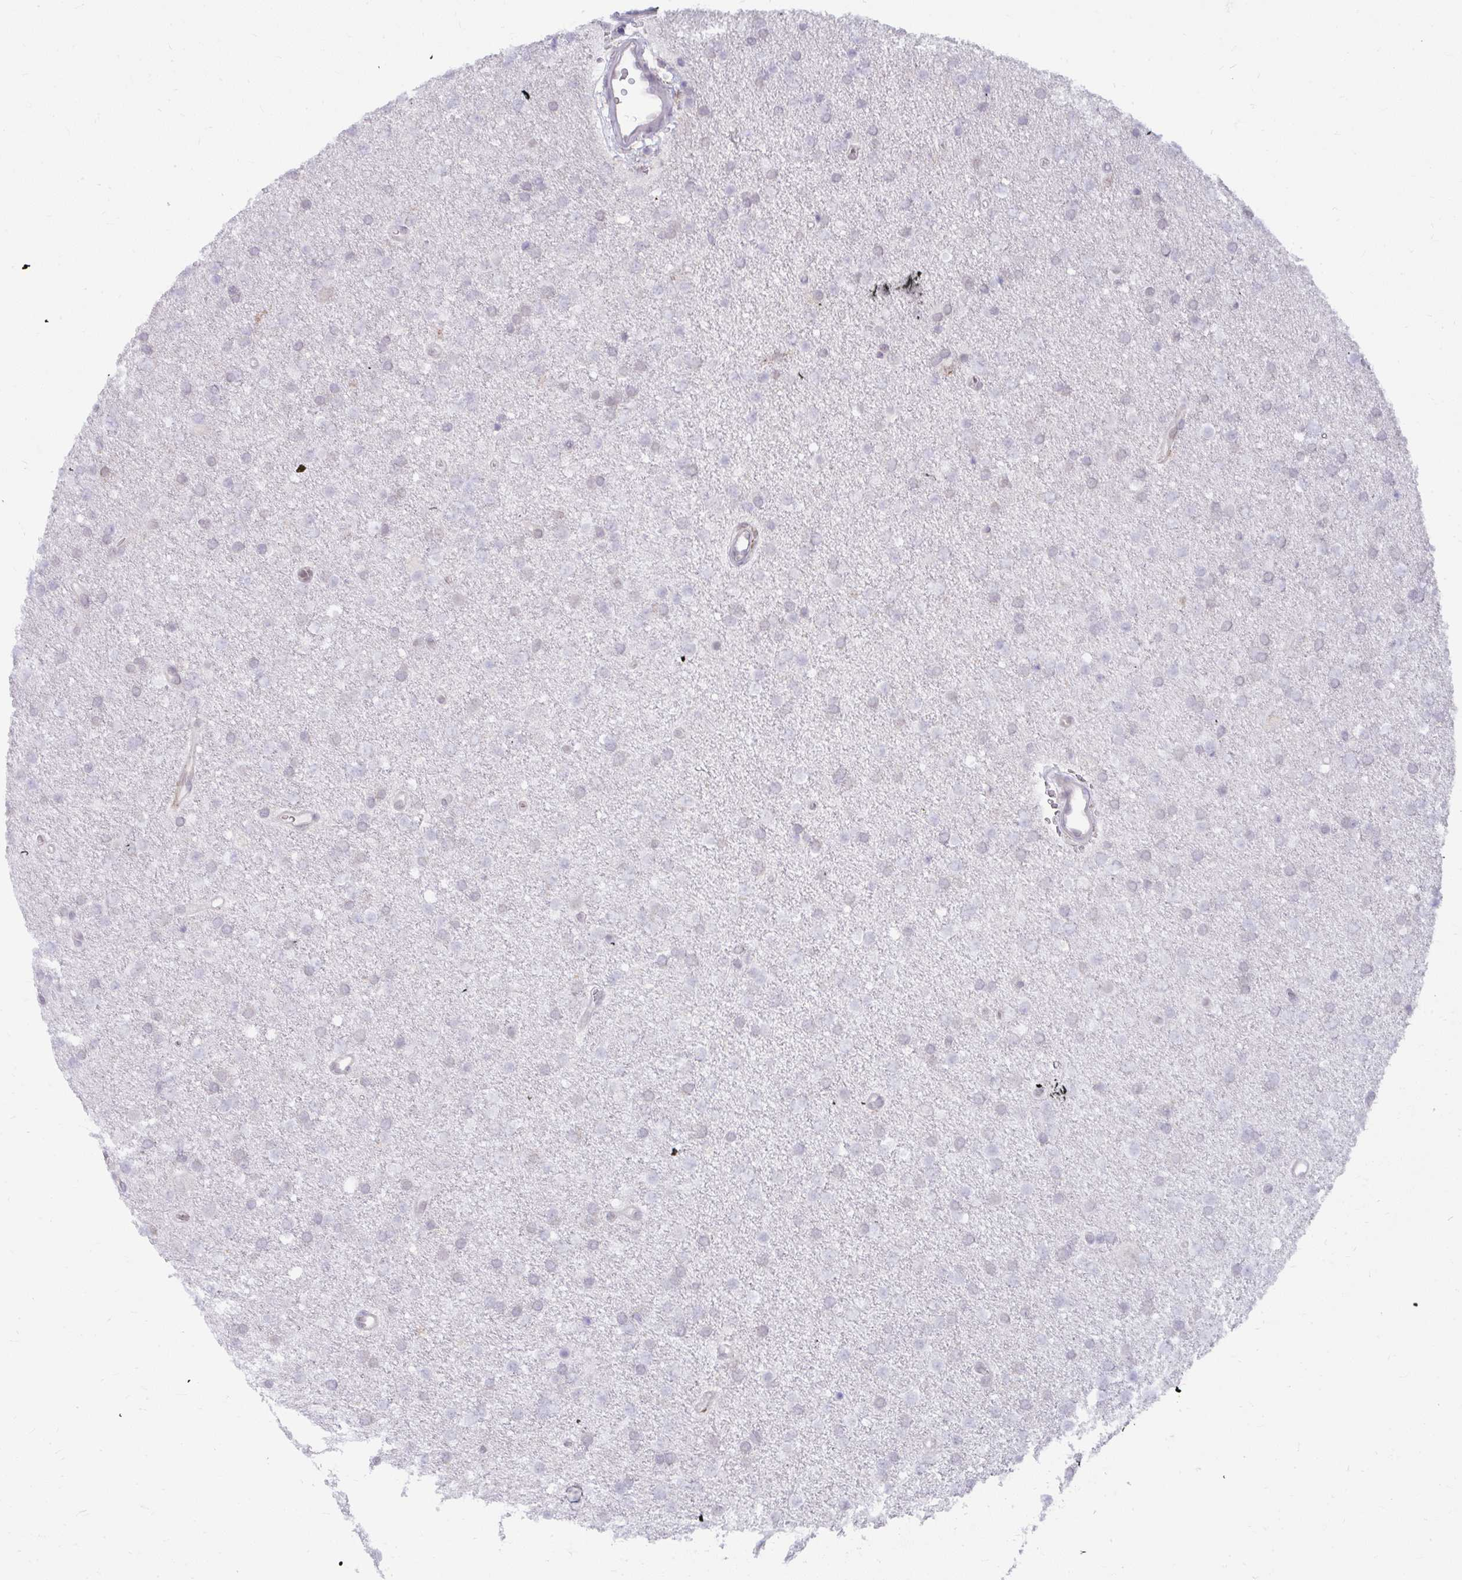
{"staining": {"intensity": "negative", "quantity": "none", "location": "none"}, "tissue": "glioma", "cell_type": "Tumor cells", "image_type": "cancer", "snomed": [{"axis": "morphology", "description": "Glioma, malignant, Low grade"}, {"axis": "topography", "description": "Brain"}], "caption": "Image shows no significant protein staining in tumor cells of malignant glioma (low-grade).", "gene": "NMNAT1", "patient": {"sex": "female", "age": 34}}